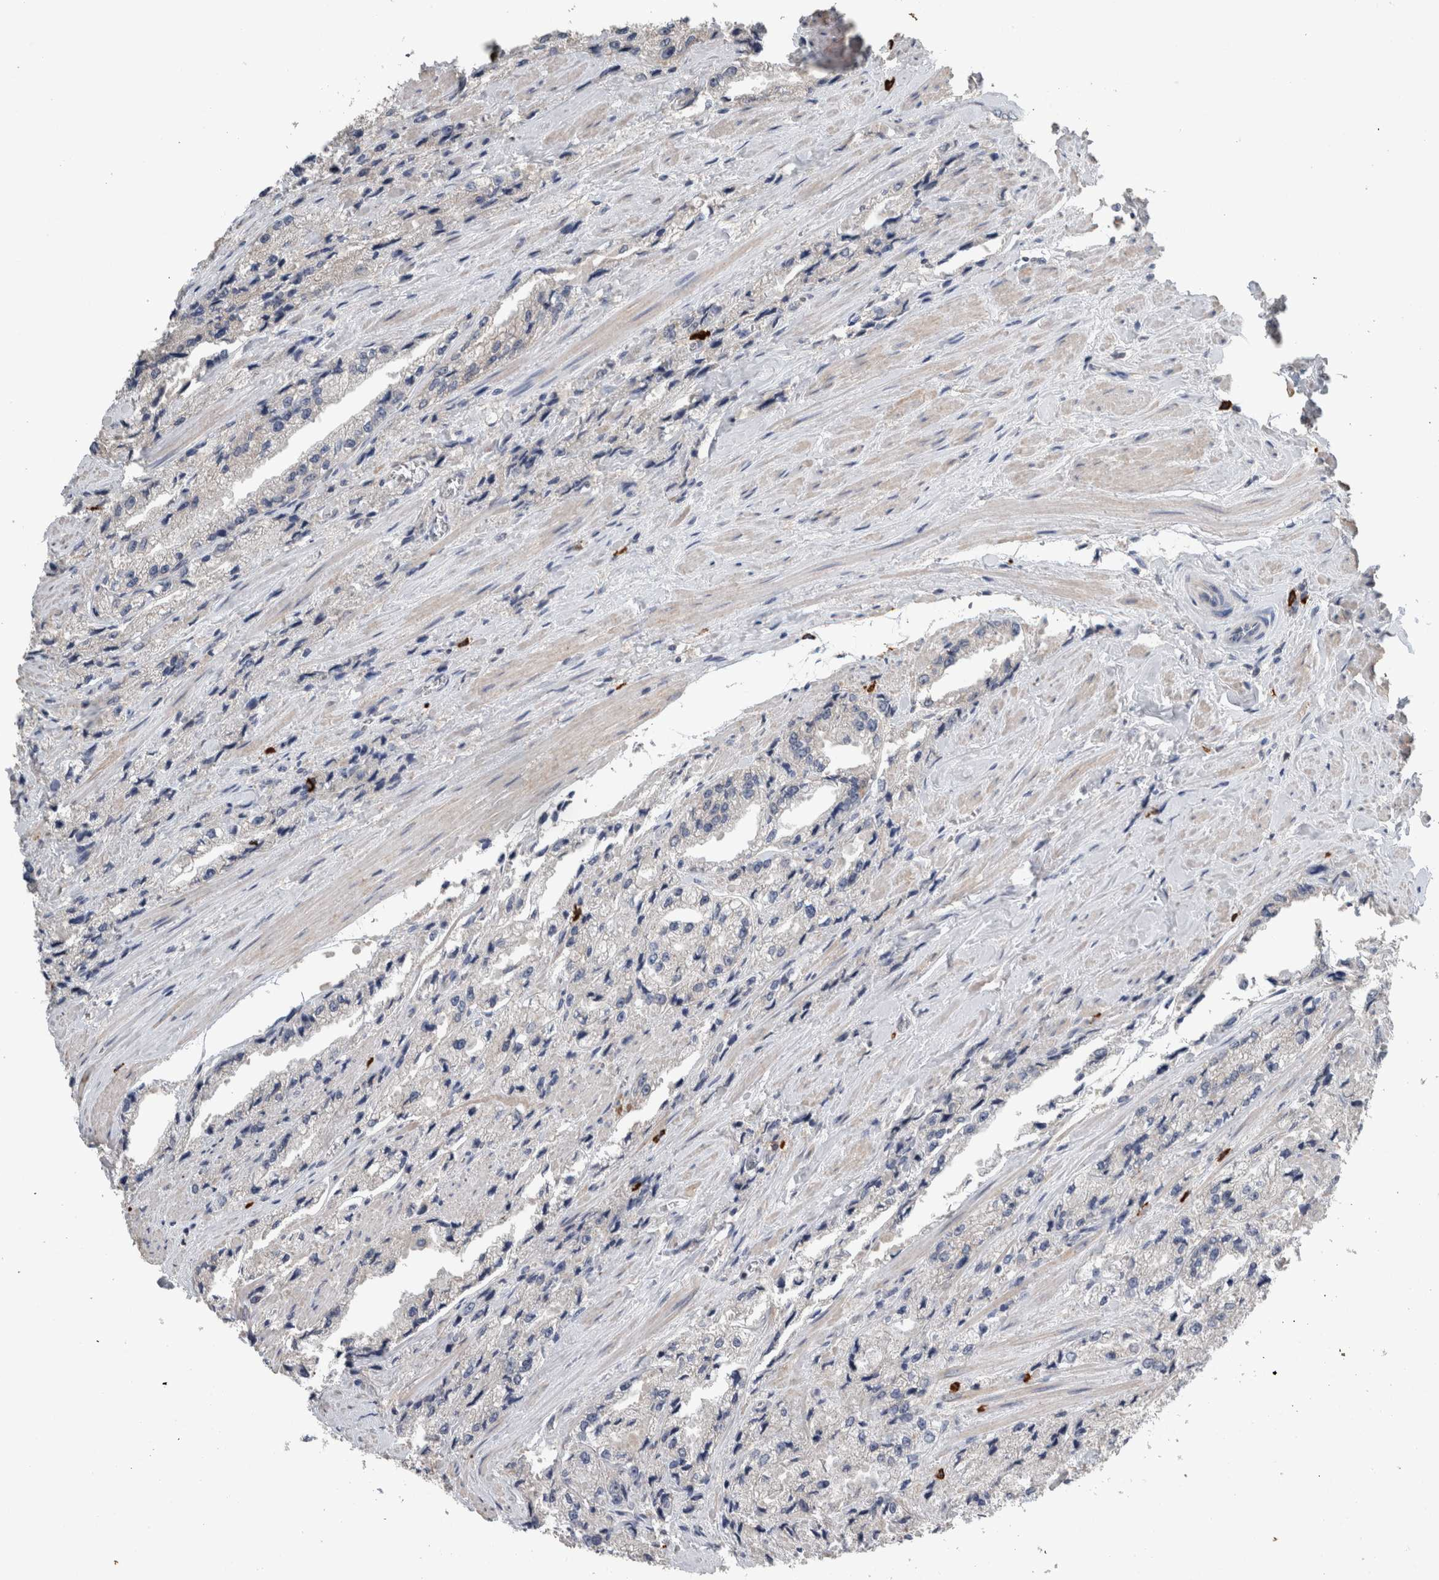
{"staining": {"intensity": "negative", "quantity": "none", "location": "none"}, "tissue": "prostate cancer", "cell_type": "Tumor cells", "image_type": "cancer", "snomed": [{"axis": "morphology", "description": "Adenocarcinoma, High grade"}, {"axis": "topography", "description": "Prostate"}], "caption": "Adenocarcinoma (high-grade) (prostate) stained for a protein using immunohistochemistry (IHC) shows no staining tumor cells.", "gene": "CRNN", "patient": {"sex": "male", "age": 58}}